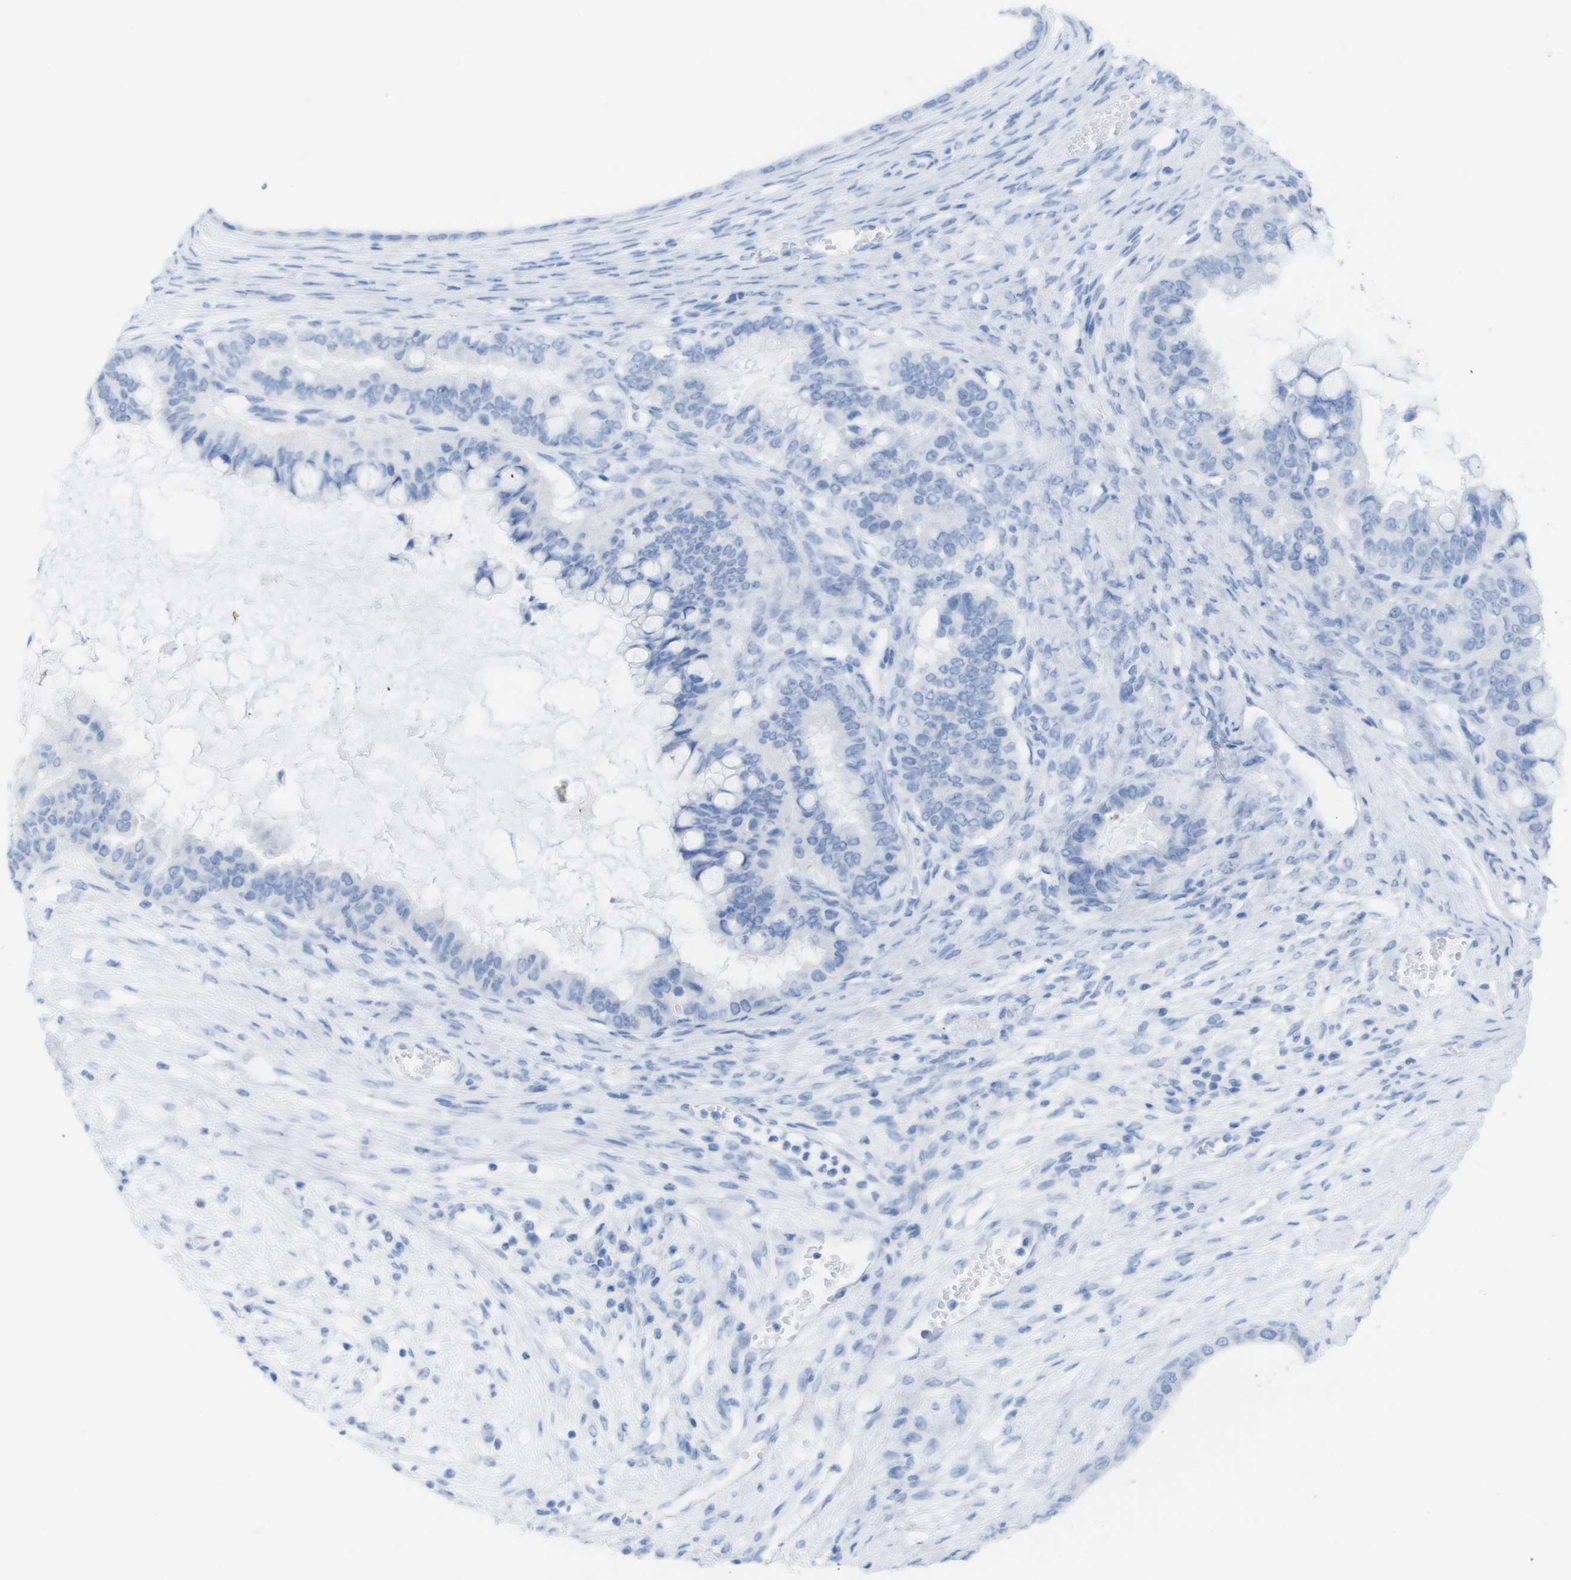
{"staining": {"intensity": "negative", "quantity": "none", "location": "none"}, "tissue": "ovarian cancer", "cell_type": "Tumor cells", "image_type": "cancer", "snomed": [{"axis": "morphology", "description": "Cystadenocarcinoma, mucinous, NOS"}, {"axis": "topography", "description": "Ovary"}], "caption": "Immunohistochemistry (IHC) histopathology image of human ovarian mucinous cystadenocarcinoma stained for a protein (brown), which displays no expression in tumor cells.", "gene": "MYH7", "patient": {"sex": "female", "age": 80}}